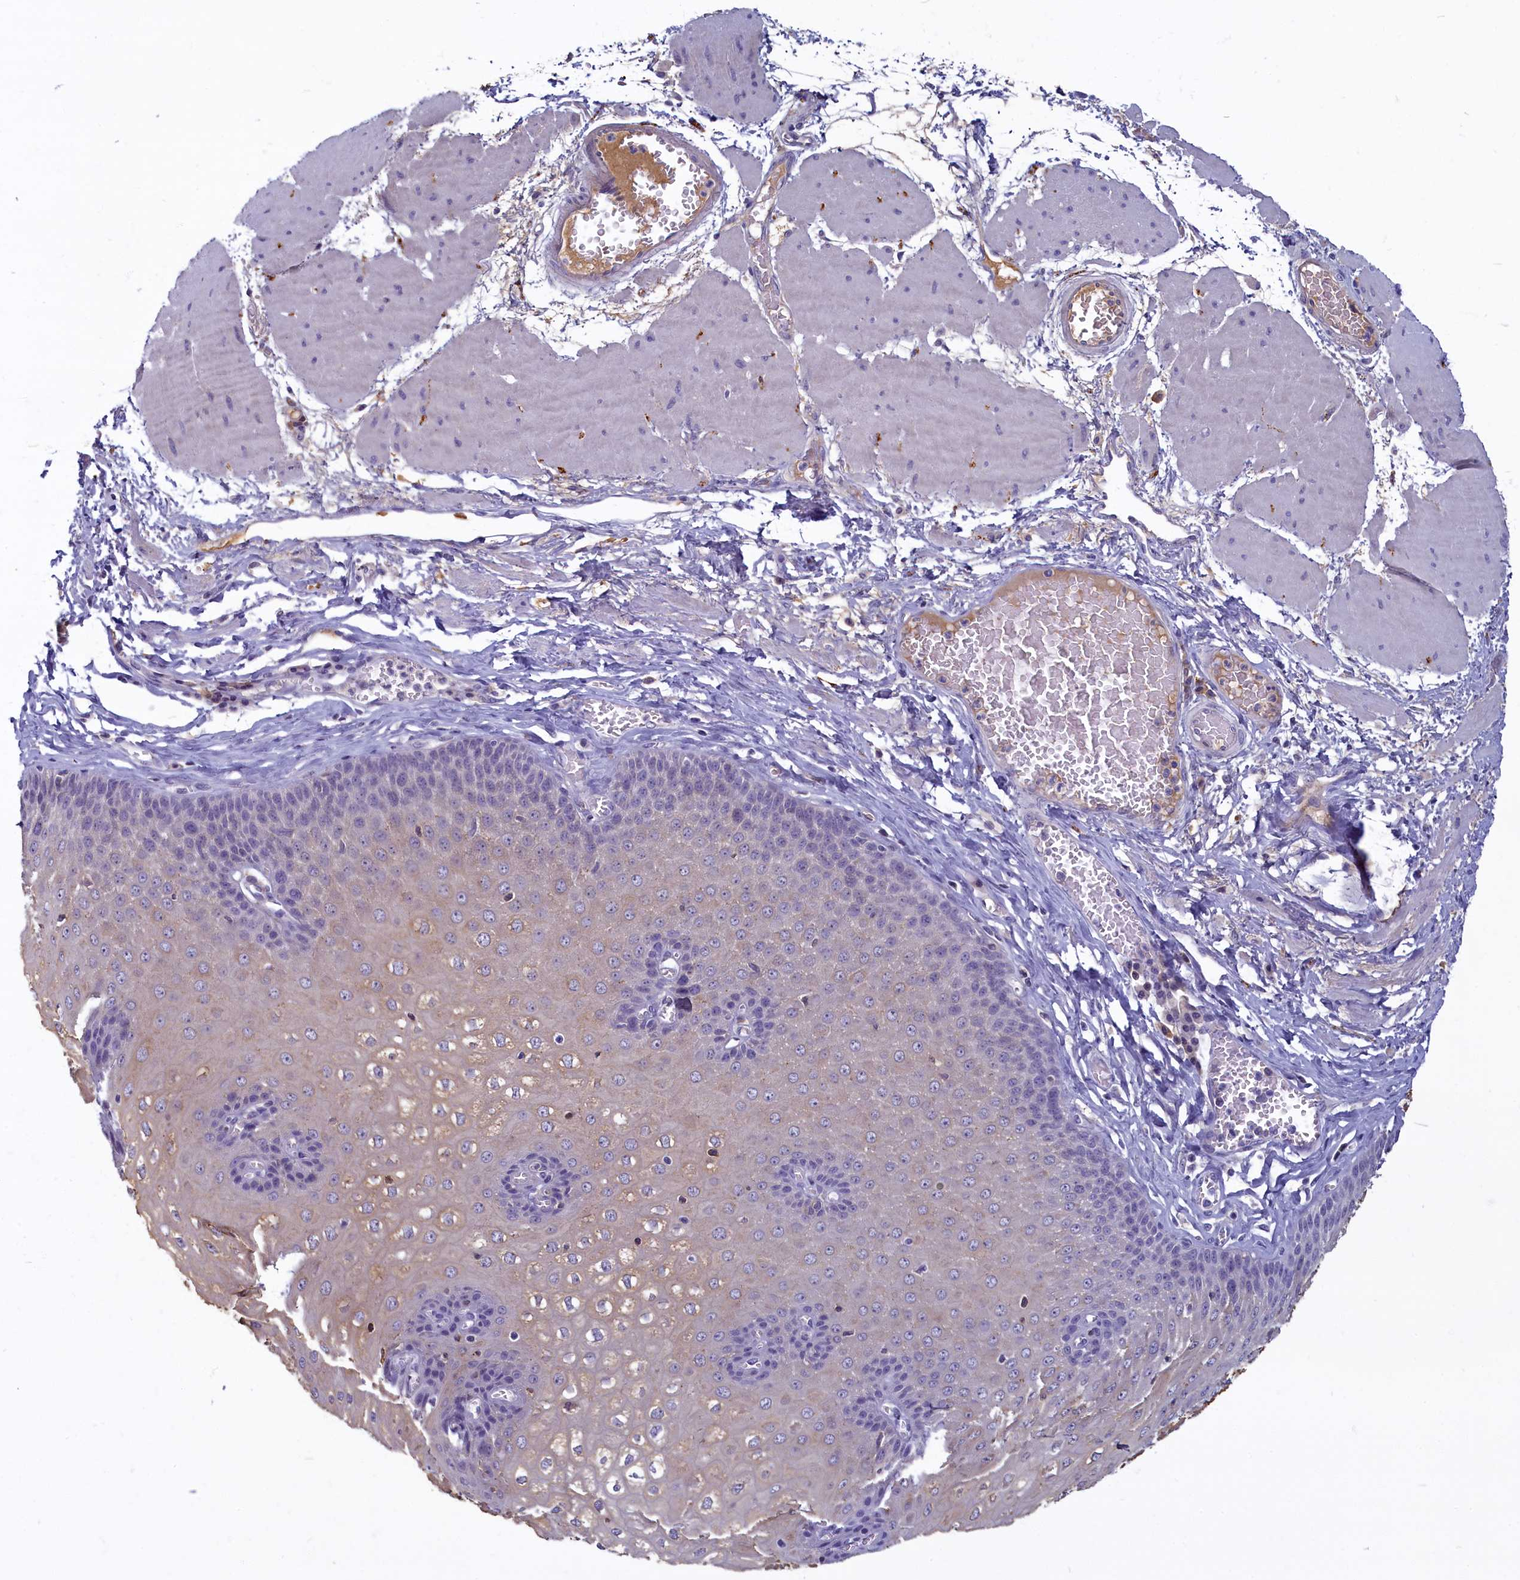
{"staining": {"intensity": "moderate", "quantity": "<25%", "location": "cytoplasmic/membranous"}, "tissue": "esophagus", "cell_type": "Squamous epithelial cells", "image_type": "normal", "snomed": [{"axis": "morphology", "description": "Normal tissue, NOS"}, {"axis": "topography", "description": "Esophagus"}], "caption": "Protein staining shows moderate cytoplasmic/membranous positivity in about <25% of squamous epithelial cells in benign esophagus. The staining is performed using DAB brown chromogen to label protein expression. The nuclei are counter-stained blue using hematoxylin.", "gene": "SV2C", "patient": {"sex": "male", "age": 60}}